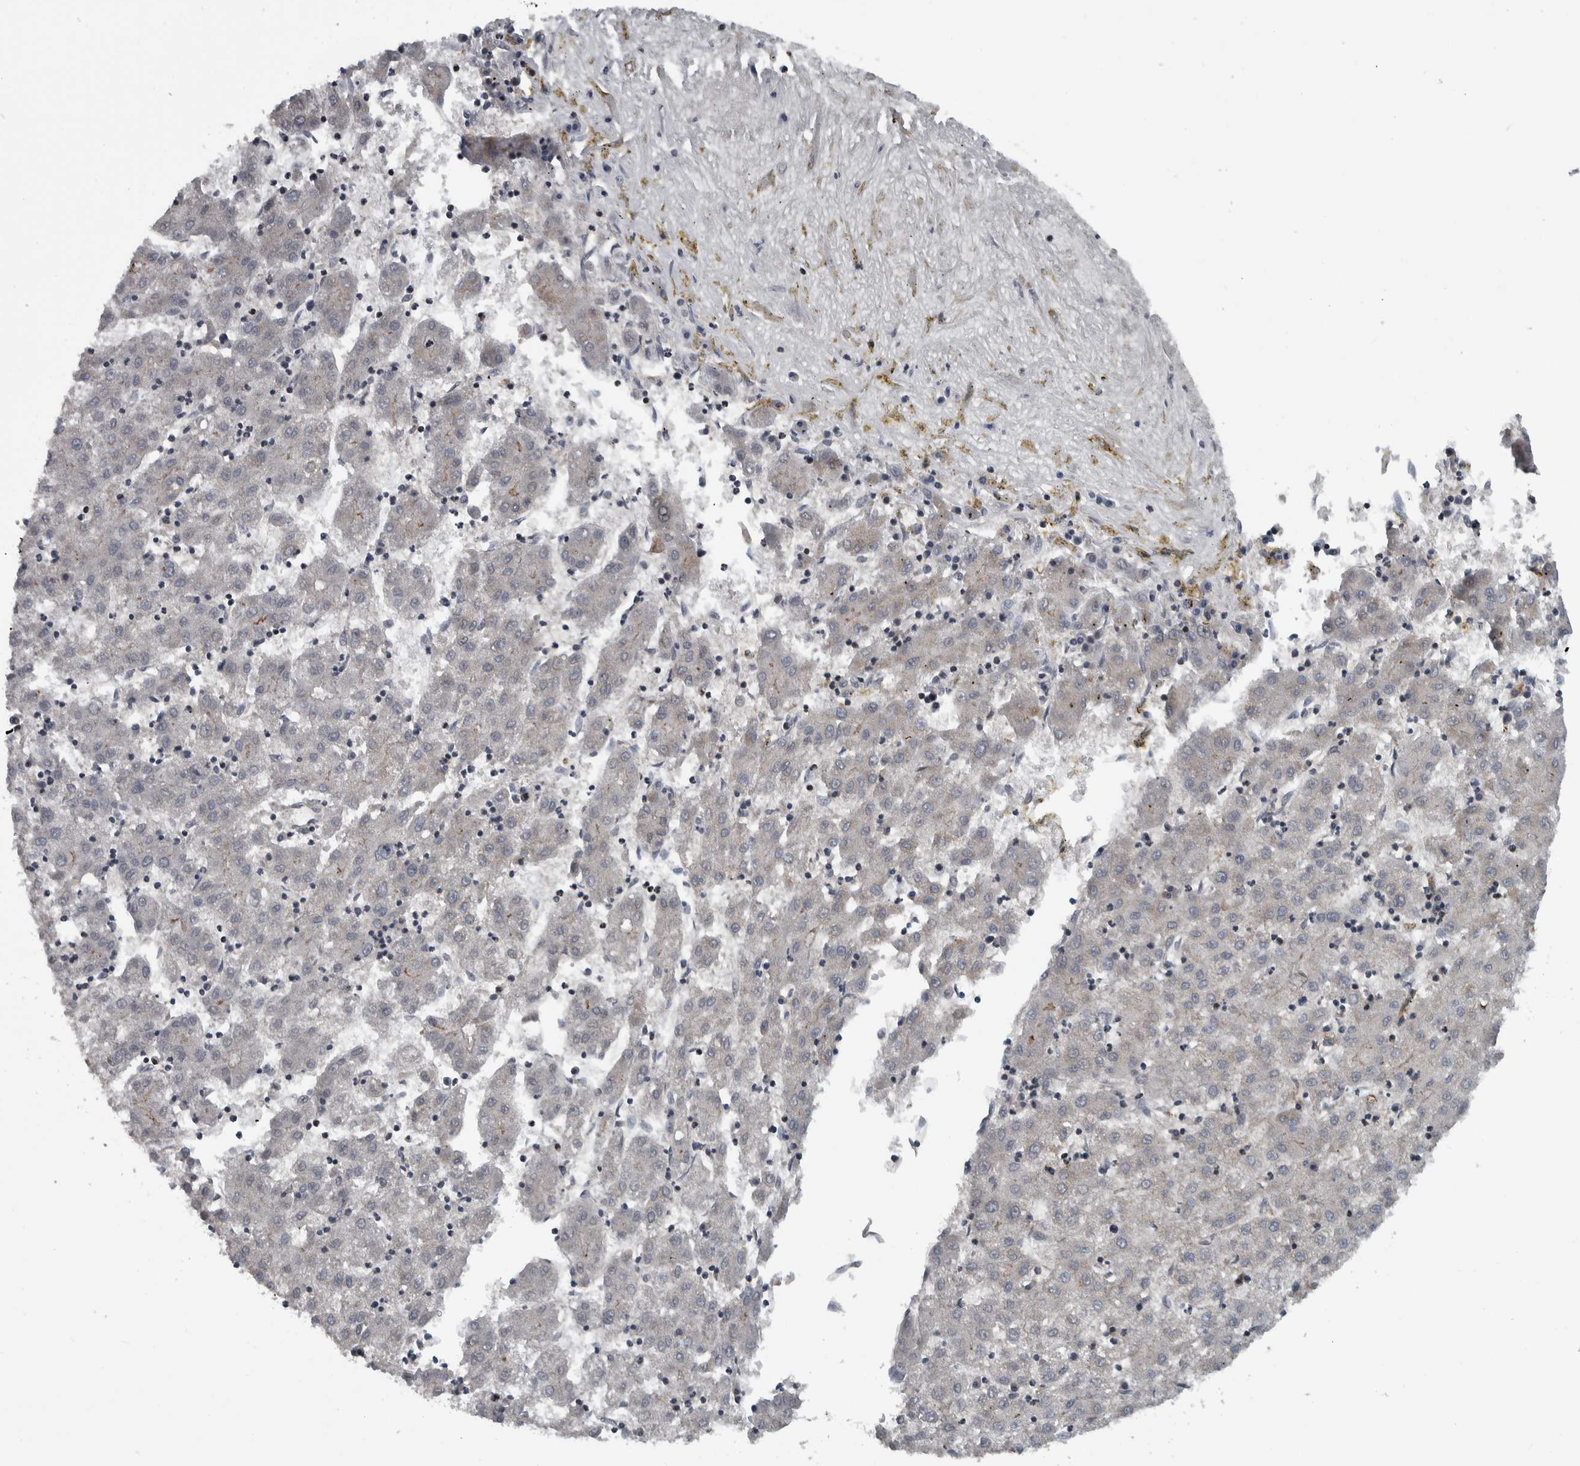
{"staining": {"intensity": "negative", "quantity": "none", "location": "none"}, "tissue": "liver cancer", "cell_type": "Tumor cells", "image_type": "cancer", "snomed": [{"axis": "morphology", "description": "Carcinoma, Hepatocellular, NOS"}, {"axis": "topography", "description": "Liver"}], "caption": "Tumor cells show no significant protein staining in liver hepatocellular carcinoma. (DAB (3,3'-diaminobenzidine) immunohistochemistry with hematoxylin counter stain).", "gene": "BAIAP2L1", "patient": {"sex": "male", "age": 72}}